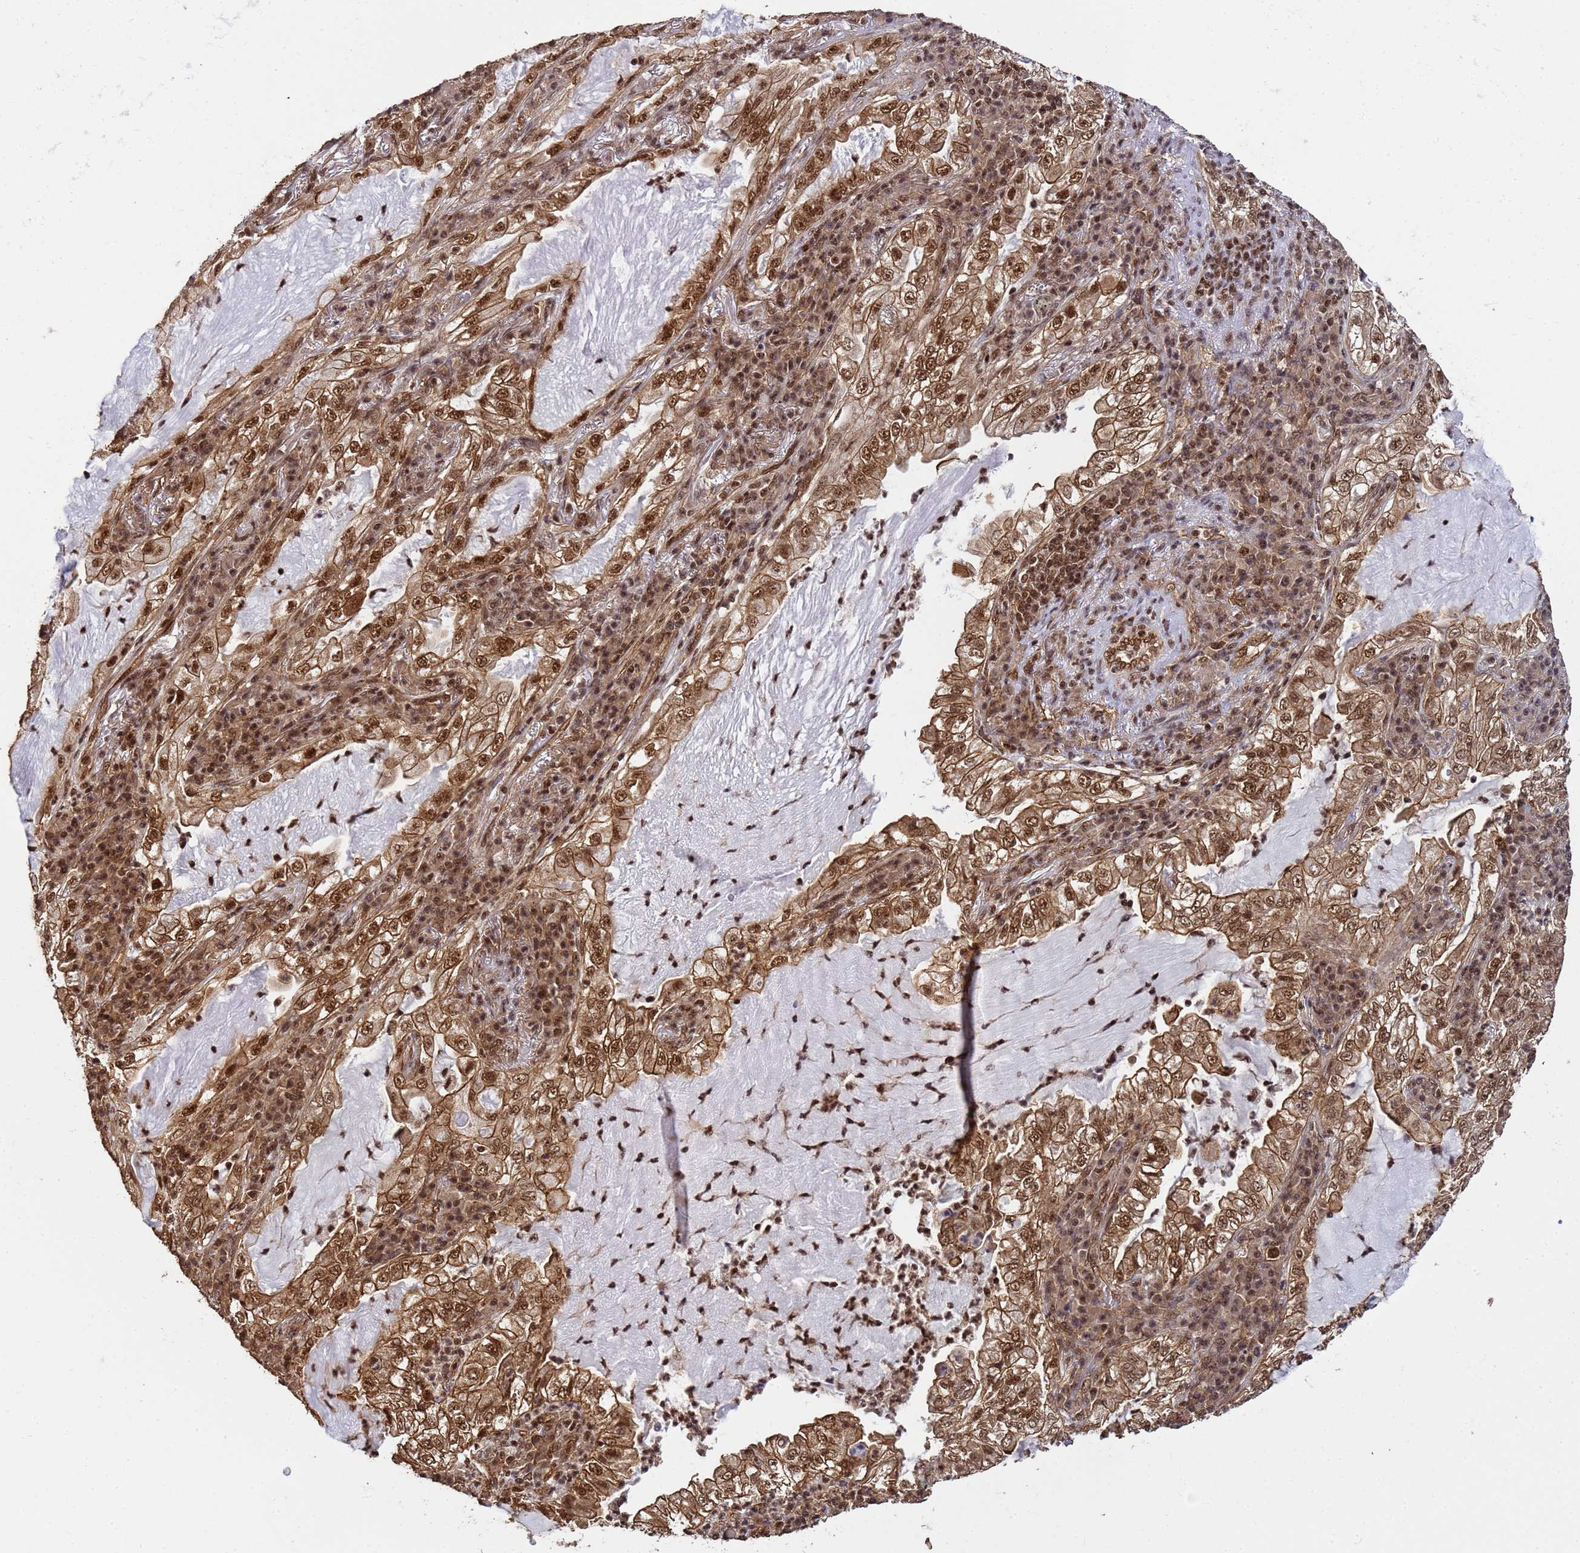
{"staining": {"intensity": "strong", "quantity": ">75%", "location": "cytoplasmic/membranous,nuclear"}, "tissue": "lung cancer", "cell_type": "Tumor cells", "image_type": "cancer", "snomed": [{"axis": "morphology", "description": "Adenocarcinoma, NOS"}, {"axis": "topography", "description": "Lung"}], "caption": "Protein expression analysis of human adenocarcinoma (lung) reveals strong cytoplasmic/membranous and nuclear positivity in about >75% of tumor cells.", "gene": "SYF2", "patient": {"sex": "female", "age": 73}}